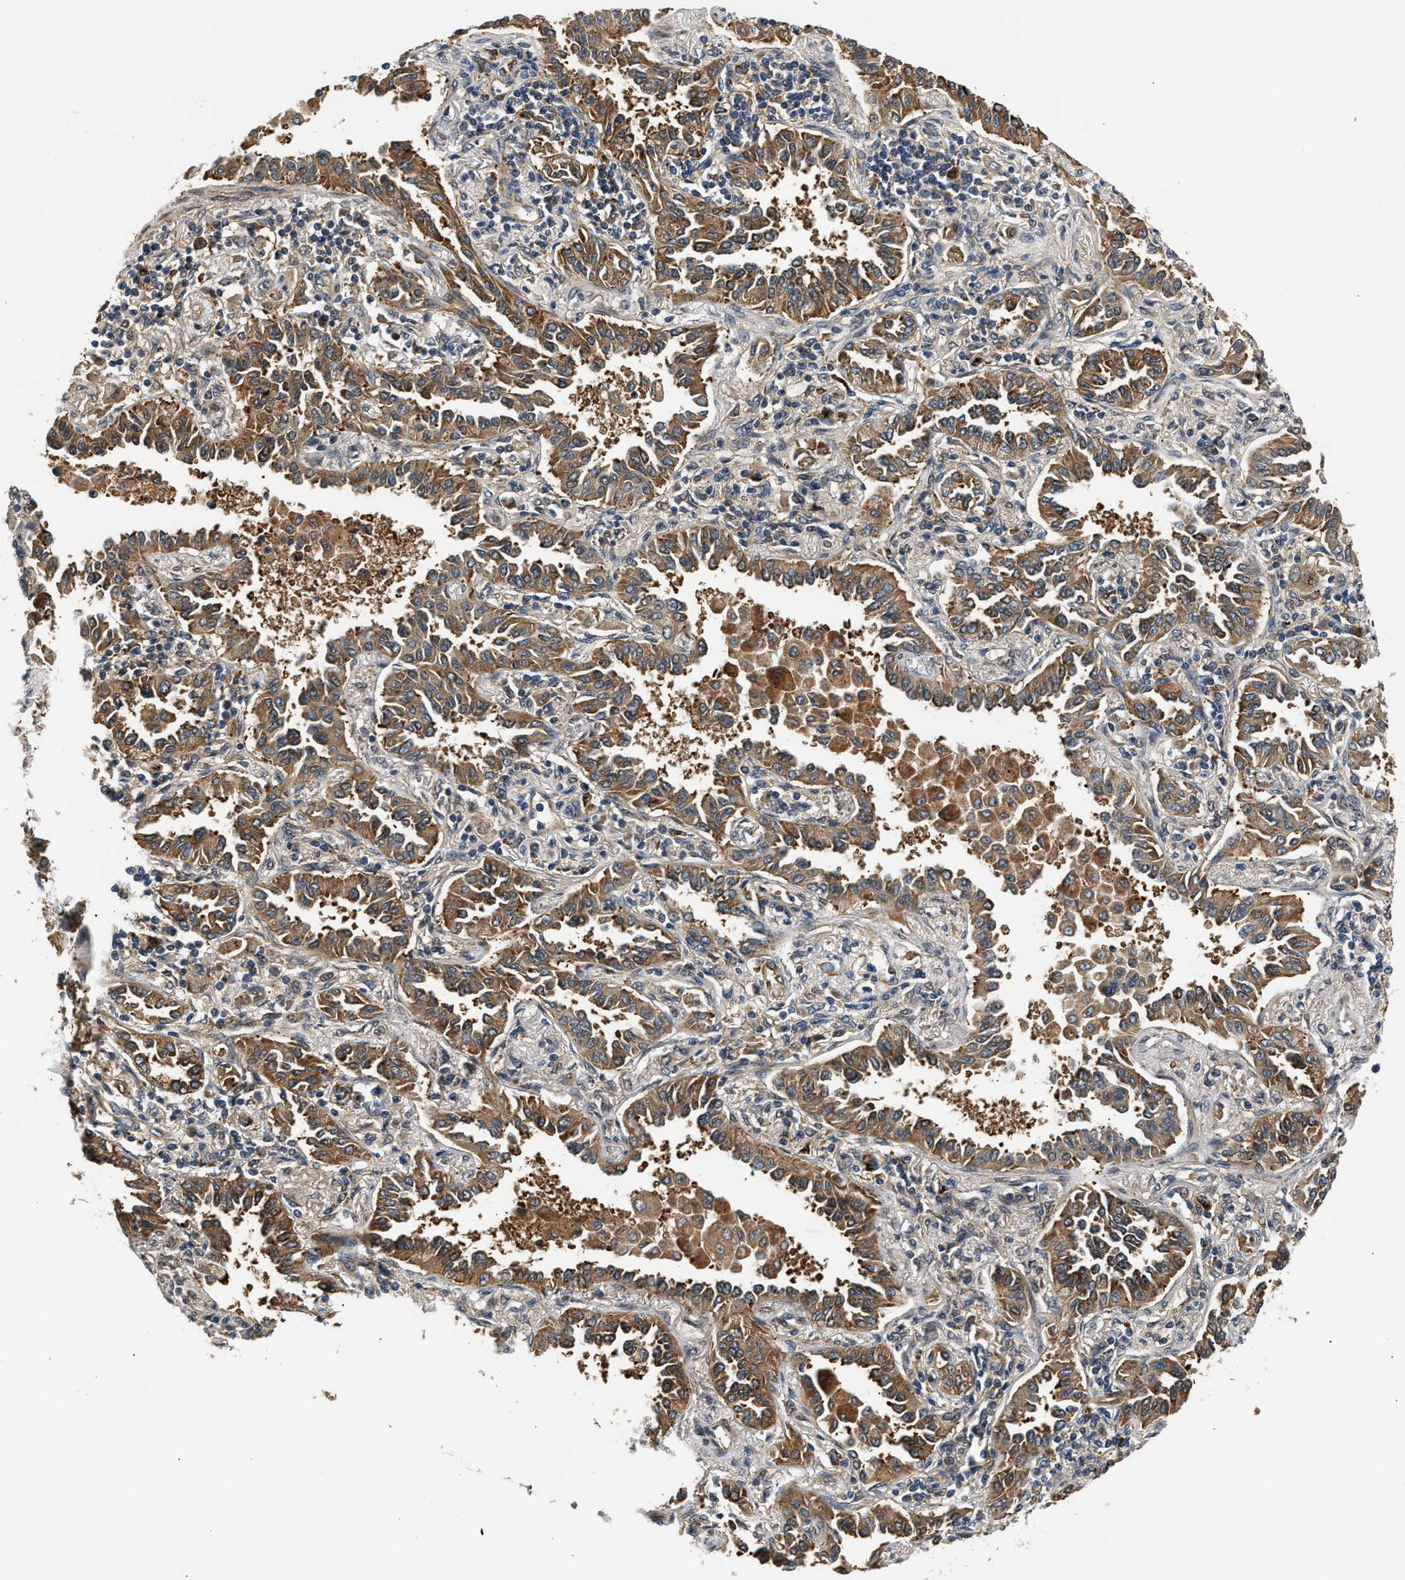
{"staining": {"intensity": "moderate", "quantity": ">75%", "location": "cytoplasmic/membranous"}, "tissue": "lung cancer", "cell_type": "Tumor cells", "image_type": "cancer", "snomed": [{"axis": "morphology", "description": "Normal tissue, NOS"}, {"axis": "morphology", "description": "Adenocarcinoma, NOS"}, {"axis": "topography", "description": "Lung"}], "caption": "This is a histology image of IHC staining of lung cancer, which shows moderate expression in the cytoplasmic/membranous of tumor cells.", "gene": "LARP6", "patient": {"sex": "male", "age": 59}}